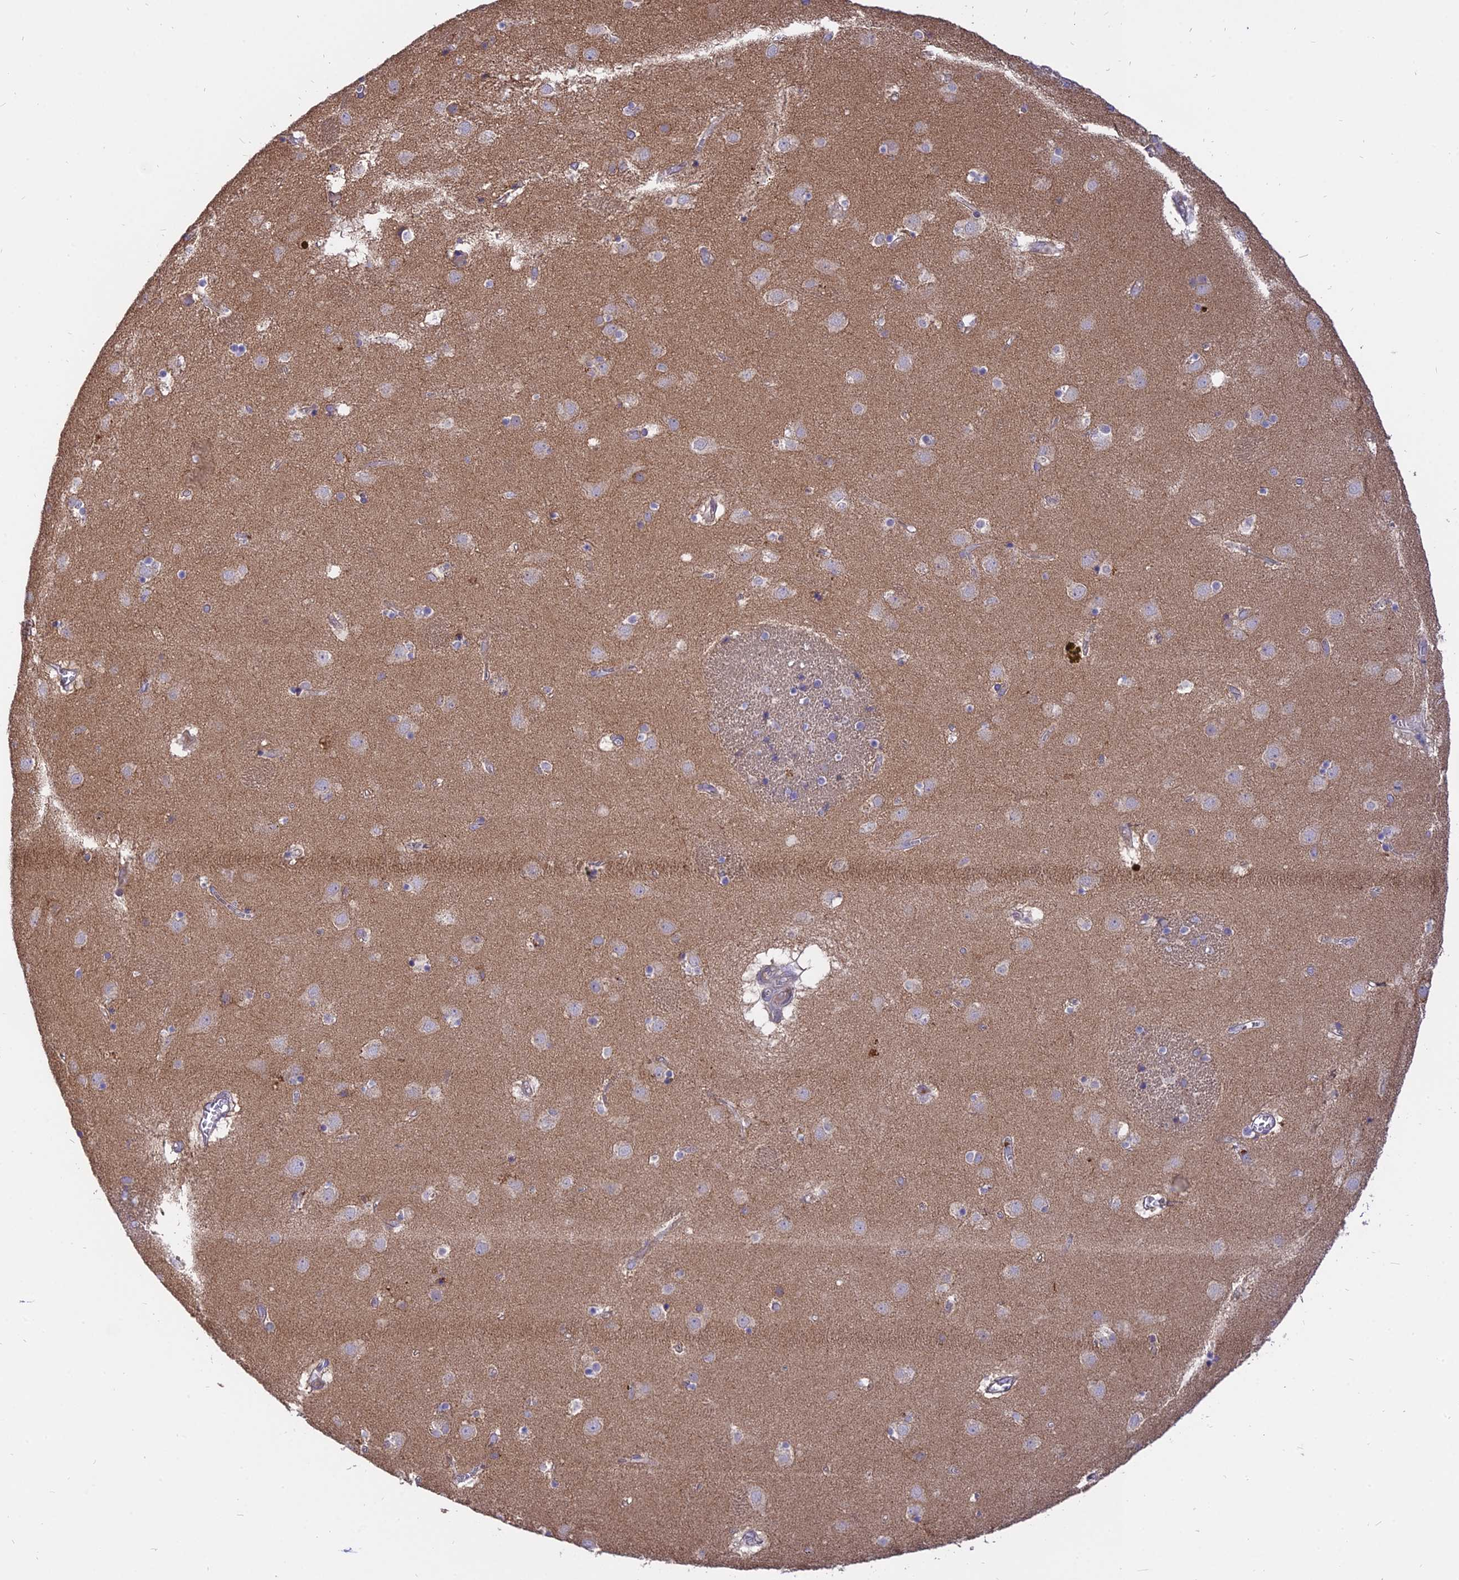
{"staining": {"intensity": "weak", "quantity": "<25%", "location": "cytoplasmic/membranous"}, "tissue": "caudate", "cell_type": "Glial cells", "image_type": "normal", "snomed": [{"axis": "morphology", "description": "Normal tissue, NOS"}, {"axis": "topography", "description": "Lateral ventricle wall"}], "caption": "The micrograph displays no significant positivity in glial cells of caudate.", "gene": "IL21R", "patient": {"sex": "male", "age": 70}}